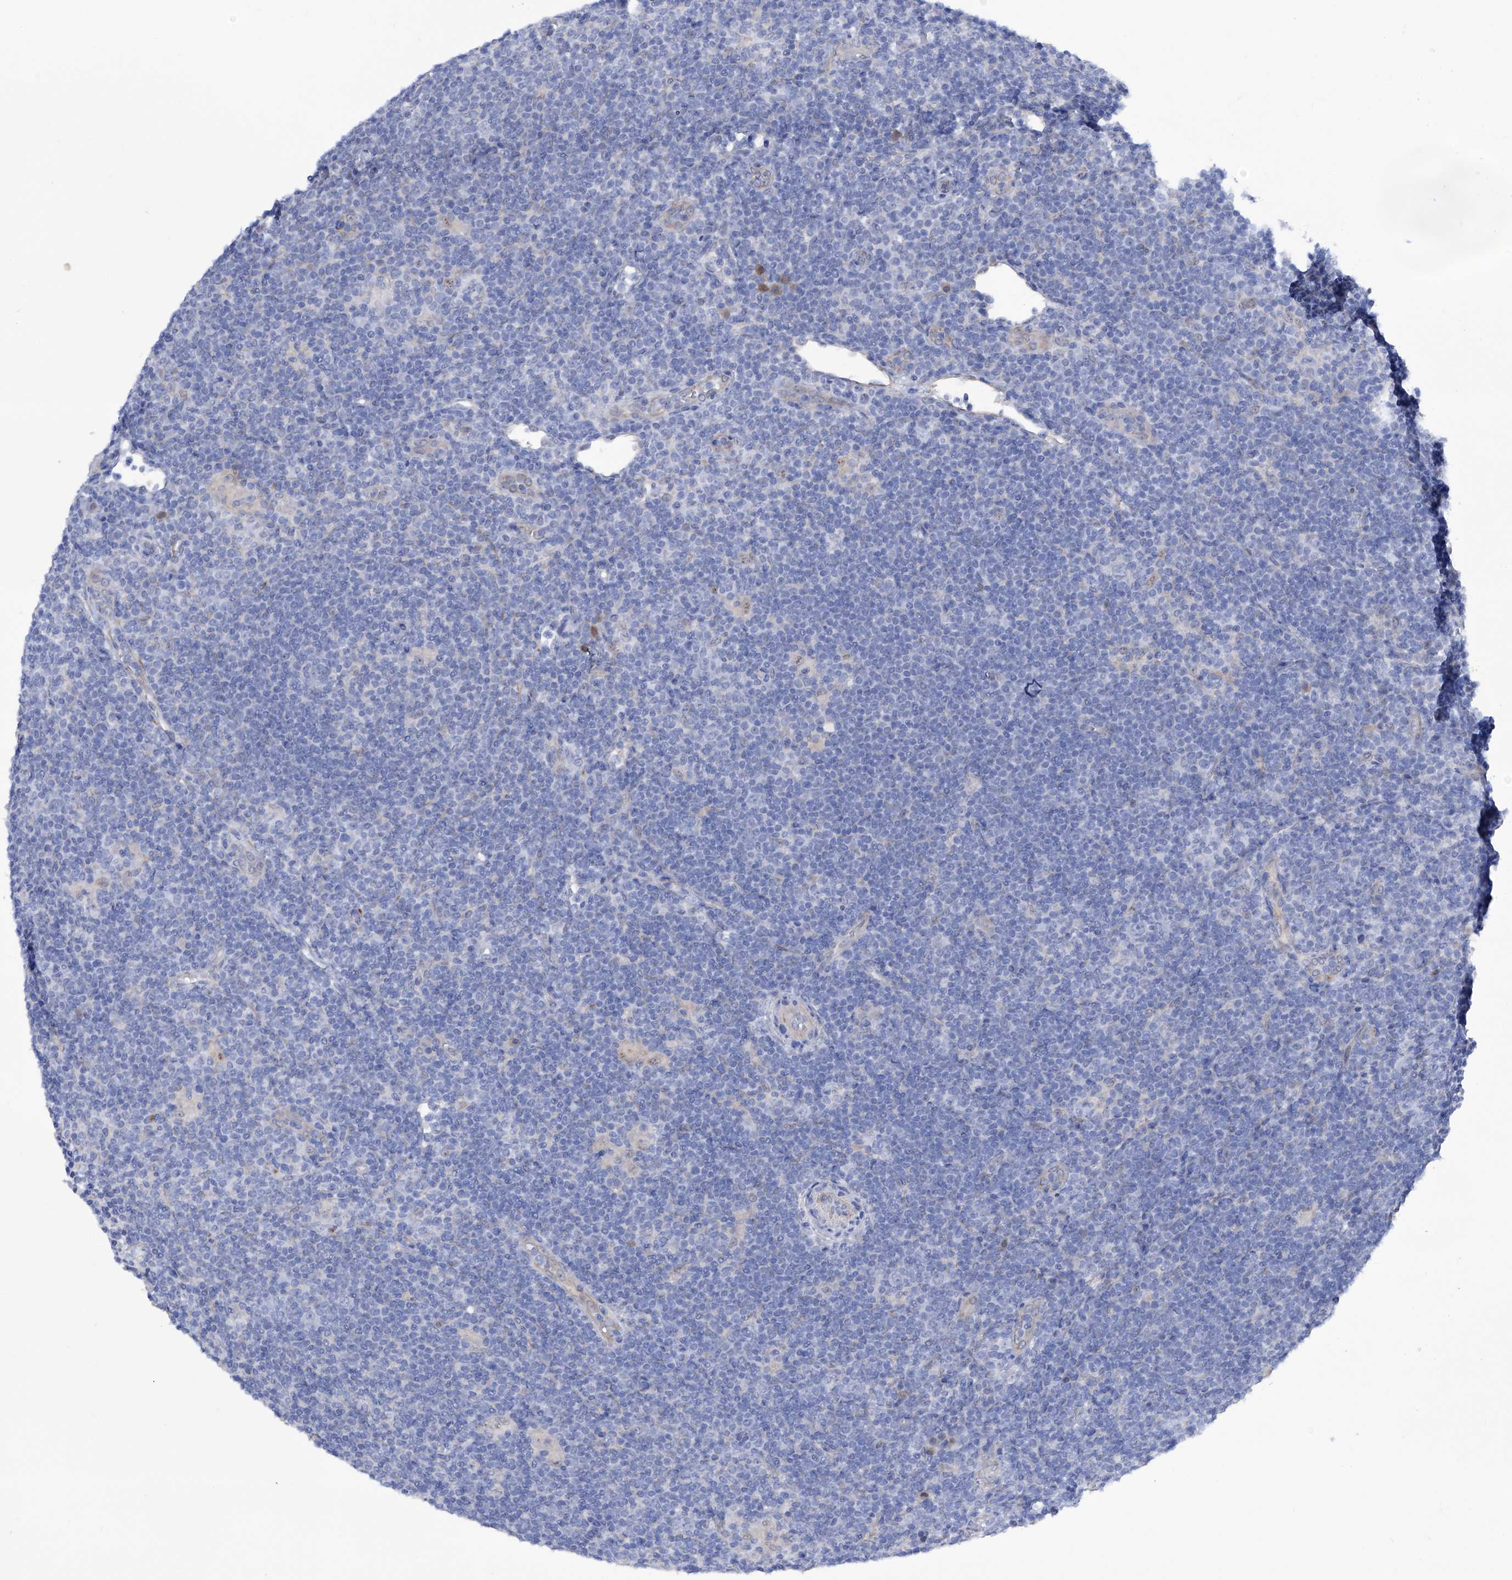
{"staining": {"intensity": "negative", "quantity": "none", "location": "none"}, "tissue": "lymphoma", "cell_type": "Tumor cells", "image_type": "cancer", "snomed": [{"axis": "morphology", "description": "Hodgkin's disease, NOS"}, {"axis": "topography", "description": "Lymph node"}], "caption": "Tumor cells are negative for brown protein staining in lymphoma. (Brightfield microscopy of DAB immunohistochemistry at high magnification).", "gene": "PGM3", "patient": {"sex": "female", "age": 57}}